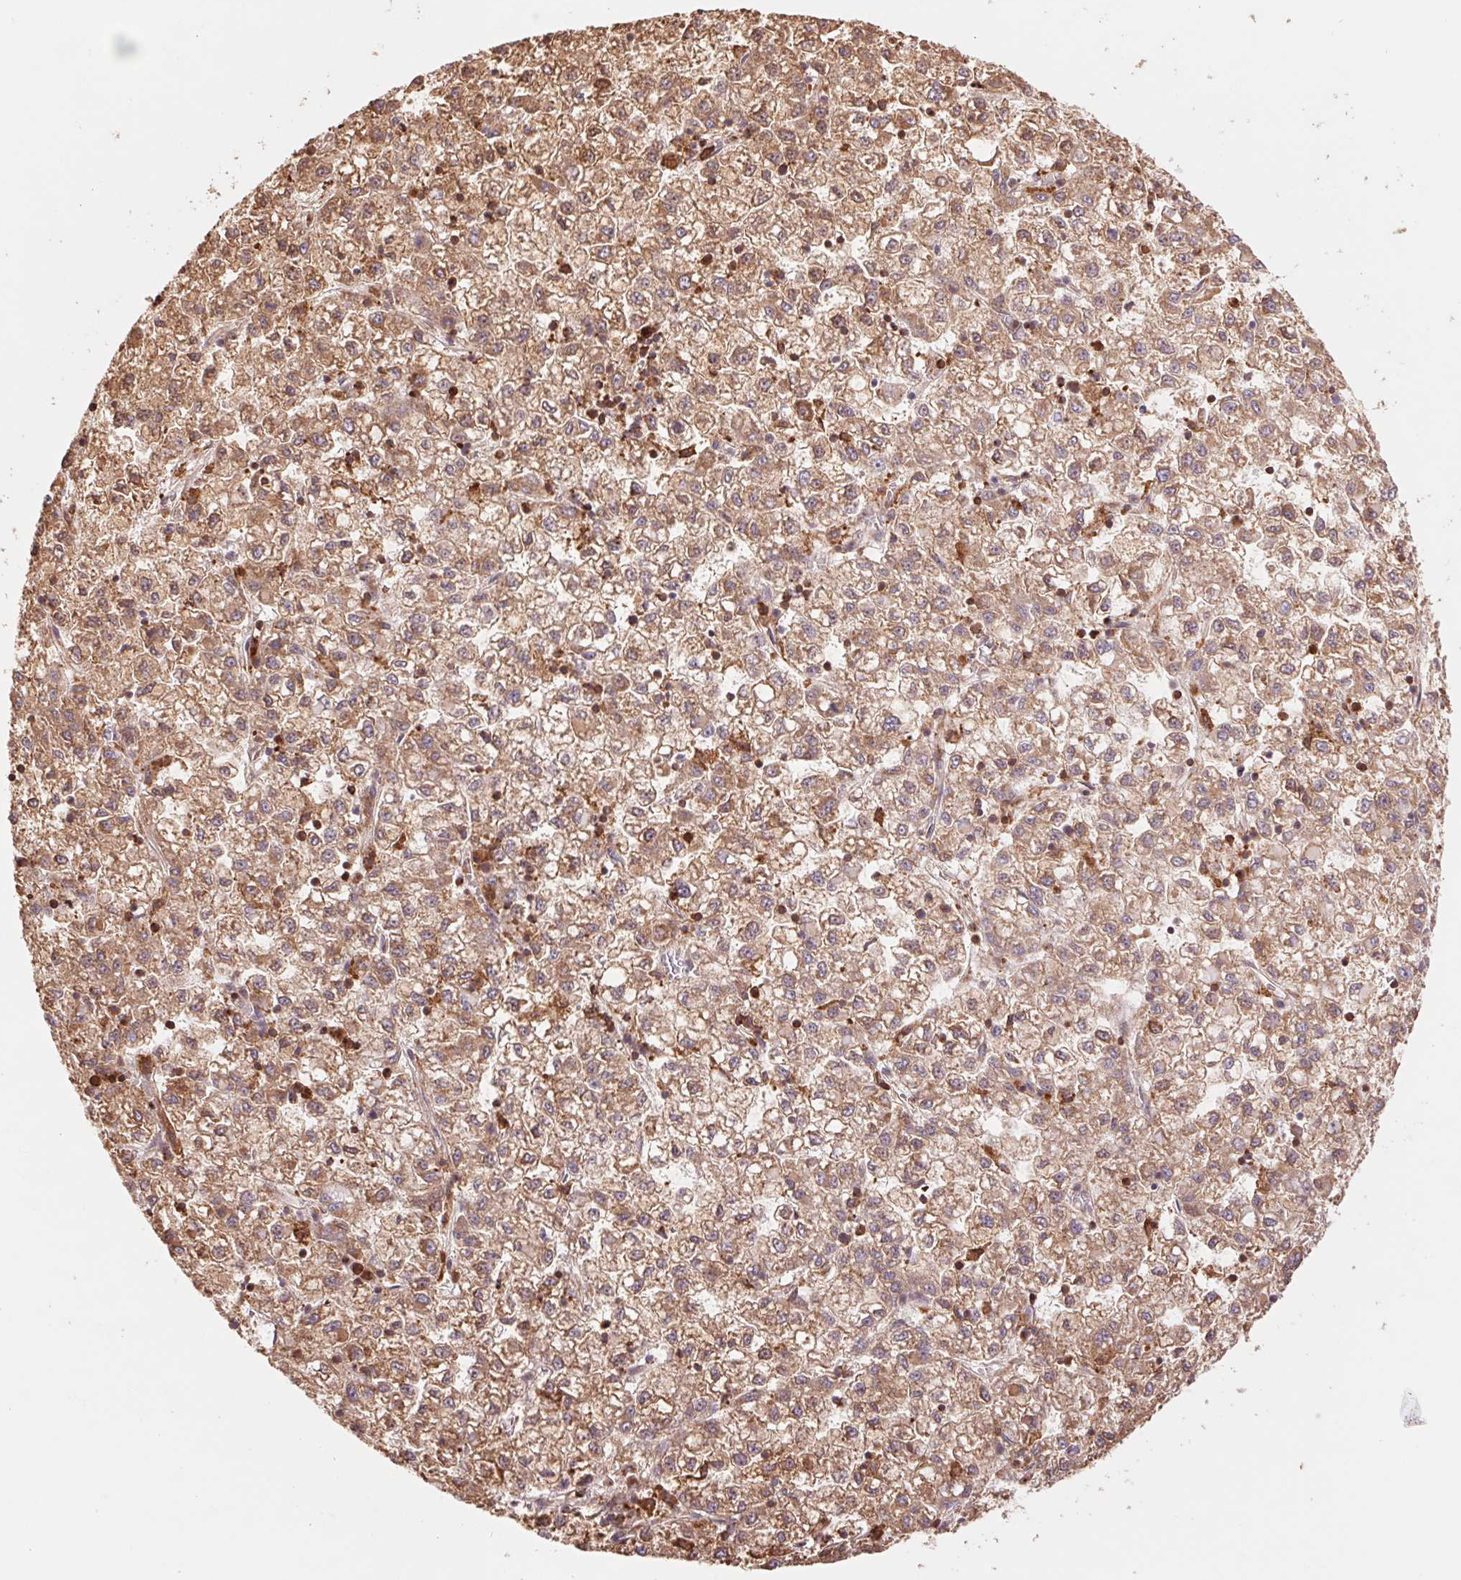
{"staining": {"intensity": "moderate", "quantity": ">75%", "location": "cytoplasmic/membranous"}, "tissue": "liver cancer", "cell_type": "Tumor cells", "image_type": "cancer", "snomed": [{"axis": "morphology", "description": "Carcinoma, Hepatocellular, NOS"}, {"axis": "topography", "description": "Liver"}], "caption": "Brown immunohistochemical staining in human liver cancer (hepatocellular carcinoma) displays moderate cytoplasmic/membranous staining in about >75% of tumor cells. The staining is performed using DAB brown chromogen to label protein expression. The nuclei are counter-stained blue using hematoxylin.", "gene": "URM1", "patient": {"sex": "male", "age": 40}}